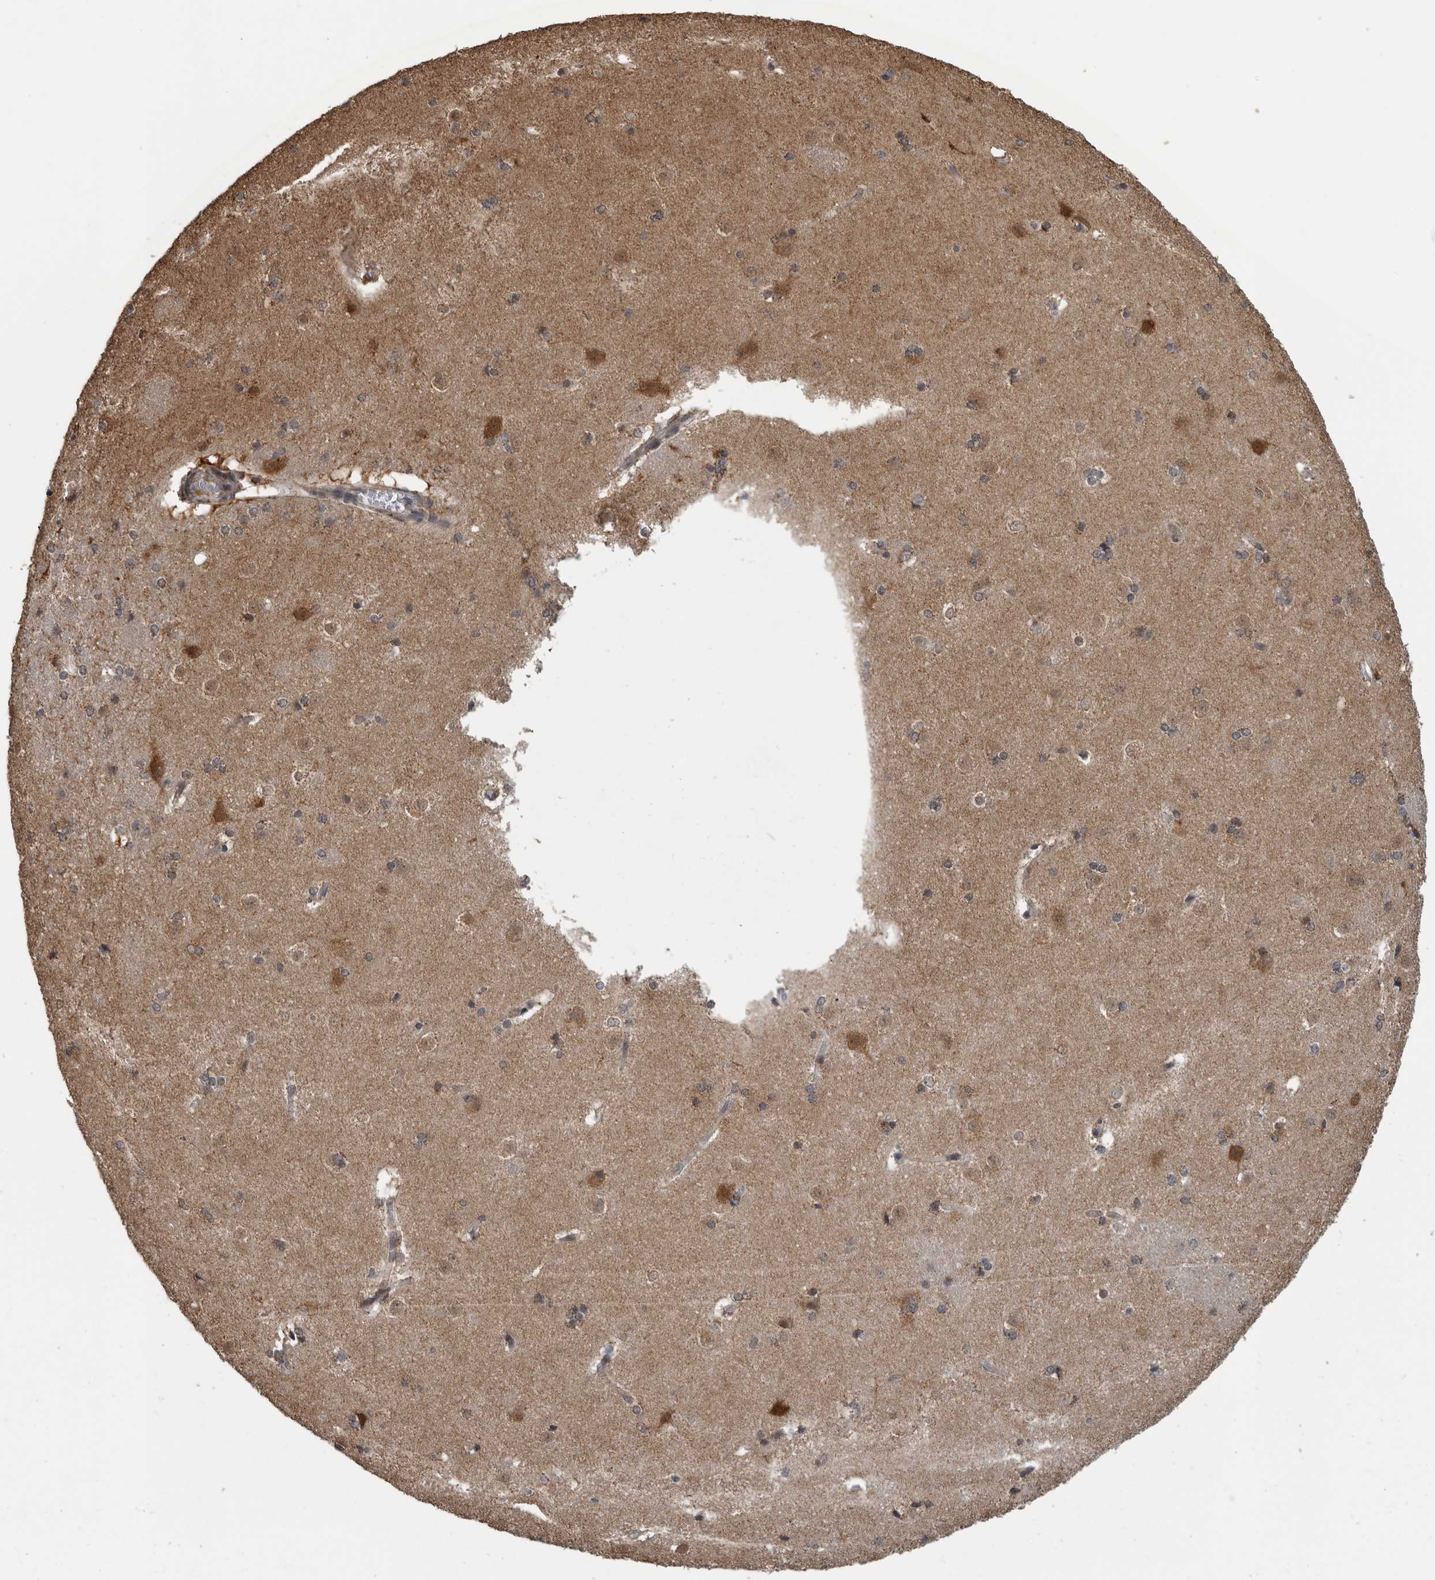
{"staining": {"intensity": "weak", "quantity": "<25%", "location": "cytoplasmic/membranous"}, "tissue": "caudate", "cell_type": "Glial cells", "image_type": "normal", "snomed": [{"axis": "morphology", "description": "Normal tissue, NOS"}, {"axis": "topography", "description": "Lateral ventricle wall"}], "caption": "Glial cells show no significant protein expression in normal caudate. The staining was performed using DAB (3,3'-diaminobenzidine) to visualize the protein expression in brown, while the nuclei were stained in blue with hematoxylin (Magnification: 20x).", "gene": "OR2K2", "patient": {"sex": "female", "age": 19}}